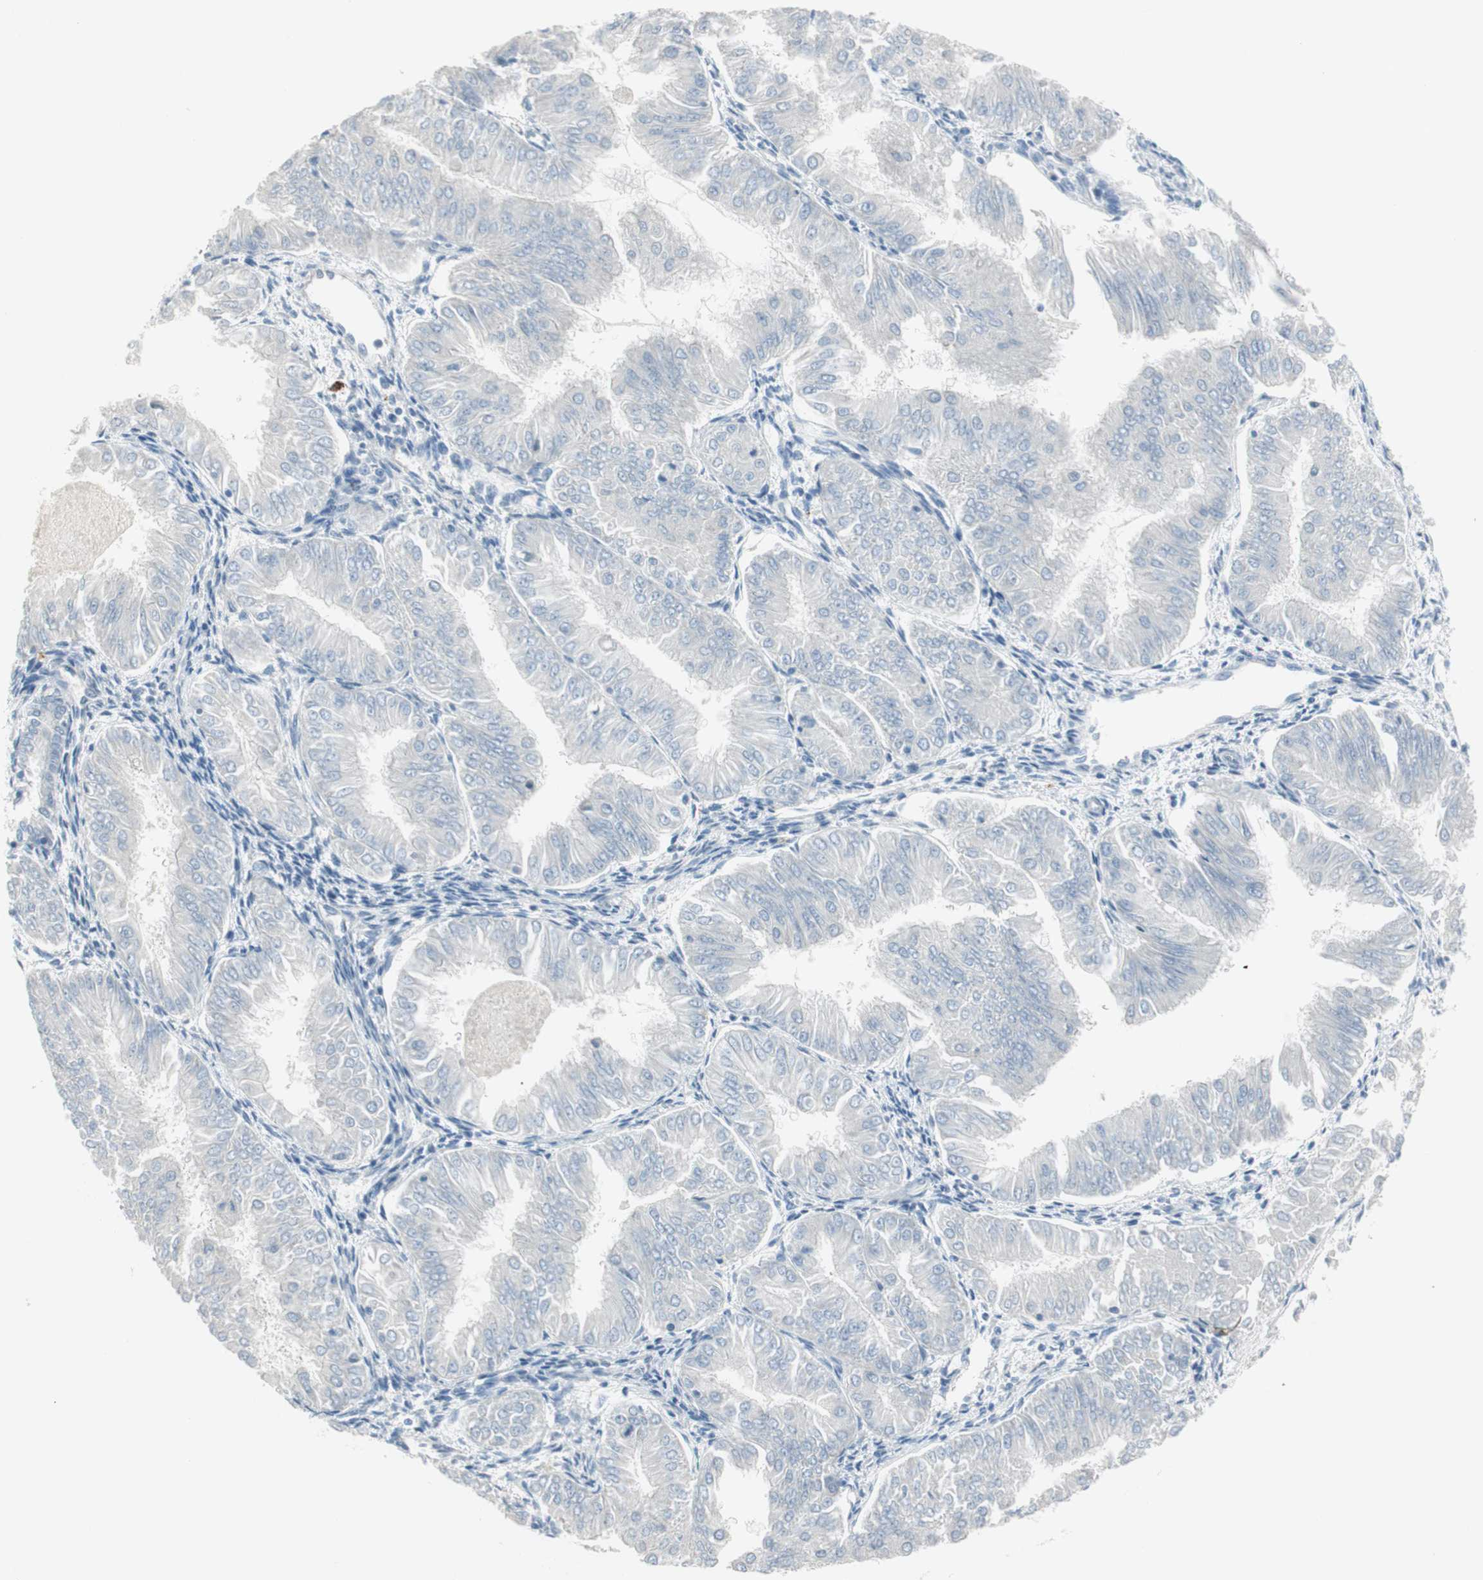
{"staining": {"intensity": "negative", "quantity": "none", "location": "none"}, "tissue": "endometrial cancer", "cell_type": "Tumor cells", "image_type": "cancer", "snomed": [{"axis": "morphology", "description": "Adenocarcinoma, NOS"}, {"axis": "topography", "description": "Endometrium"}], "caption": "Immunohistochemistry (IHC) micrograph of endometrial cancer stained for a protein (brown), which shows no expression in tumor cells.", "gene": "PRRG4", "patient": {"sex": "female", "age": 53}}